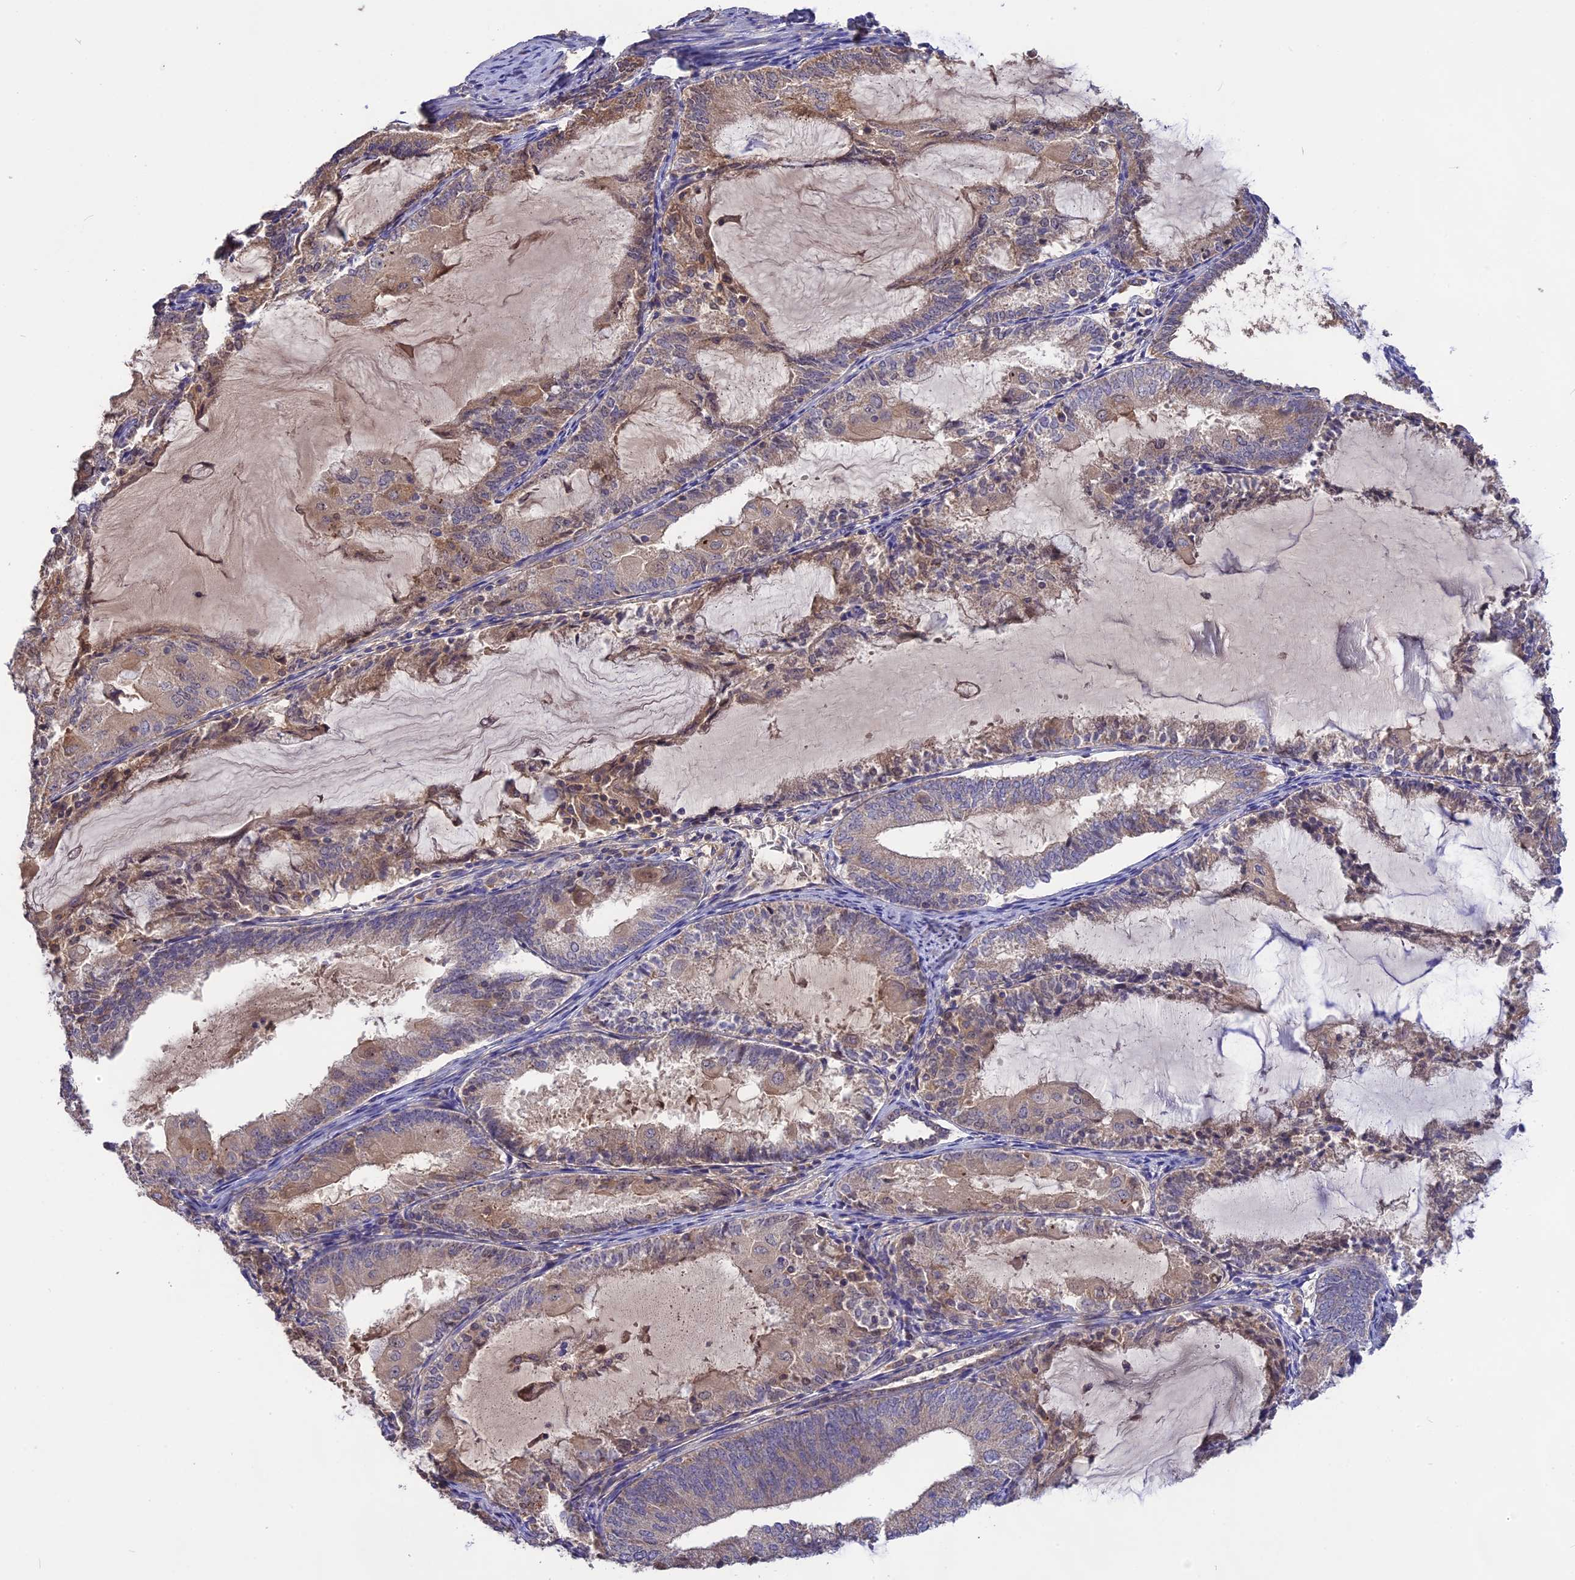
{"staining": {"intensity": "moderate", "quantity": "<25%", "location": "cytoplasmic/membranous"}, "tissue": "endometrial cancer", "cell_type": "Tumor cells", "image_type": "cancer", "snomed": [{"axis": "morphology", "description": "Adenocarcinoma, NOS"}, {"axis": "topography", "description": "Endometrium"}], "caption": "Adenocarcinoma (endometrial) stained with a protein marker reveals moderate staining in tumor cells.", "gene": "NUDT8", "patient": {"sex": "female", "age": 81}}